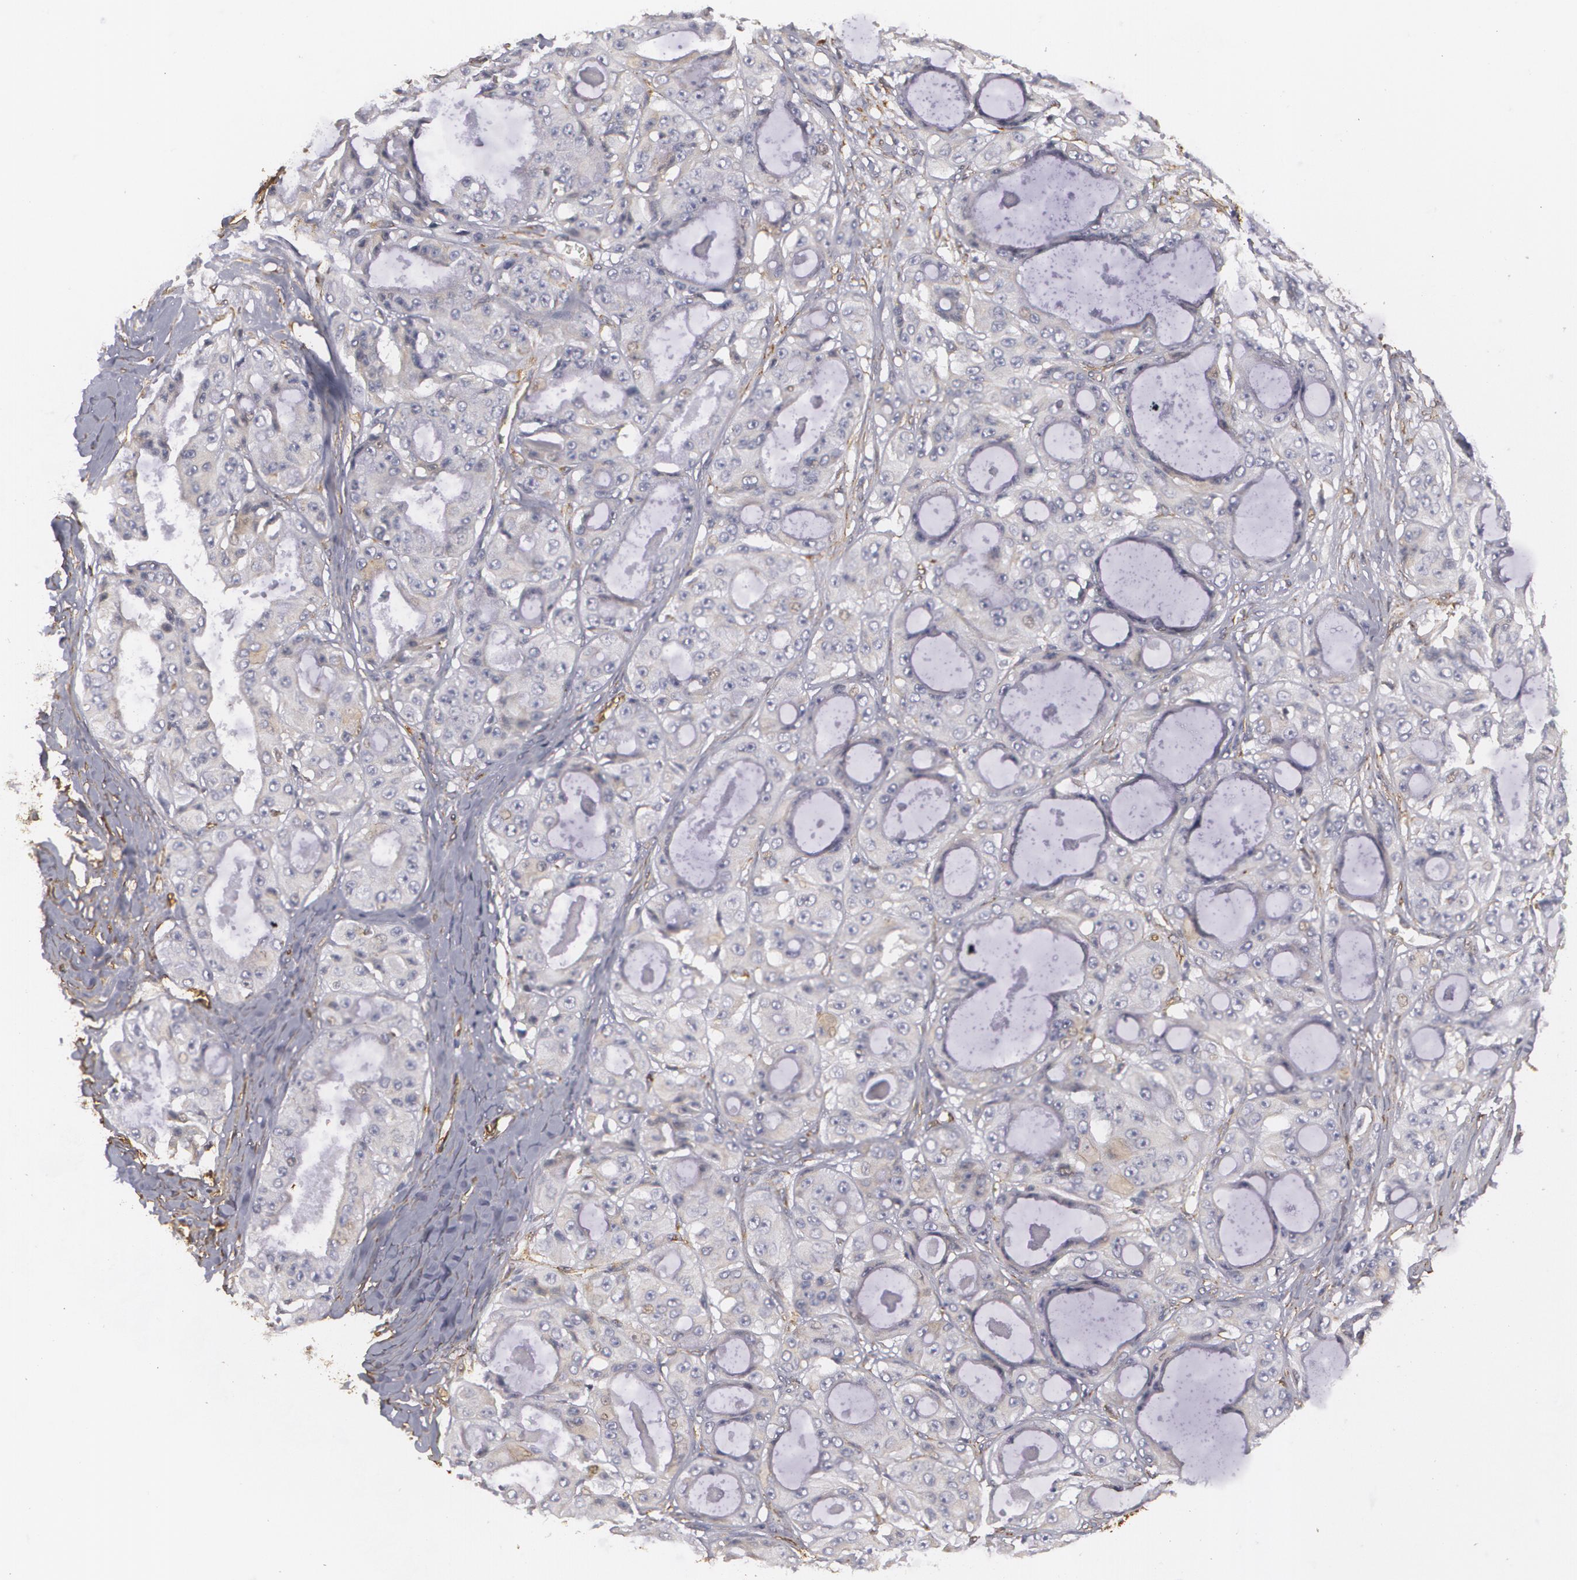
{"staining": {"intensity": "weak", "quantity": "25%-75%", "location": "cytoplasmic/membranous,nuclear"}, "tissue": "ovarian cancer", "cell_type": "Tumor cells", "image_type": "cancer", "snomed": [{"axis": "morphology", "description": "Carcinoma, endometroid"}, {"axis": "topography", "description": "Ovary"}], "caption": "This image shows immunohistochemistry (IHC) staining of endometroid carcinoma (ovarian), with low weak cytoplasmic/membranous and nuclear positivity in approximately 25%-75% of tumor cells.", "gene": "CYB5R3", "patient": {"sex": "female", "age": 61}}